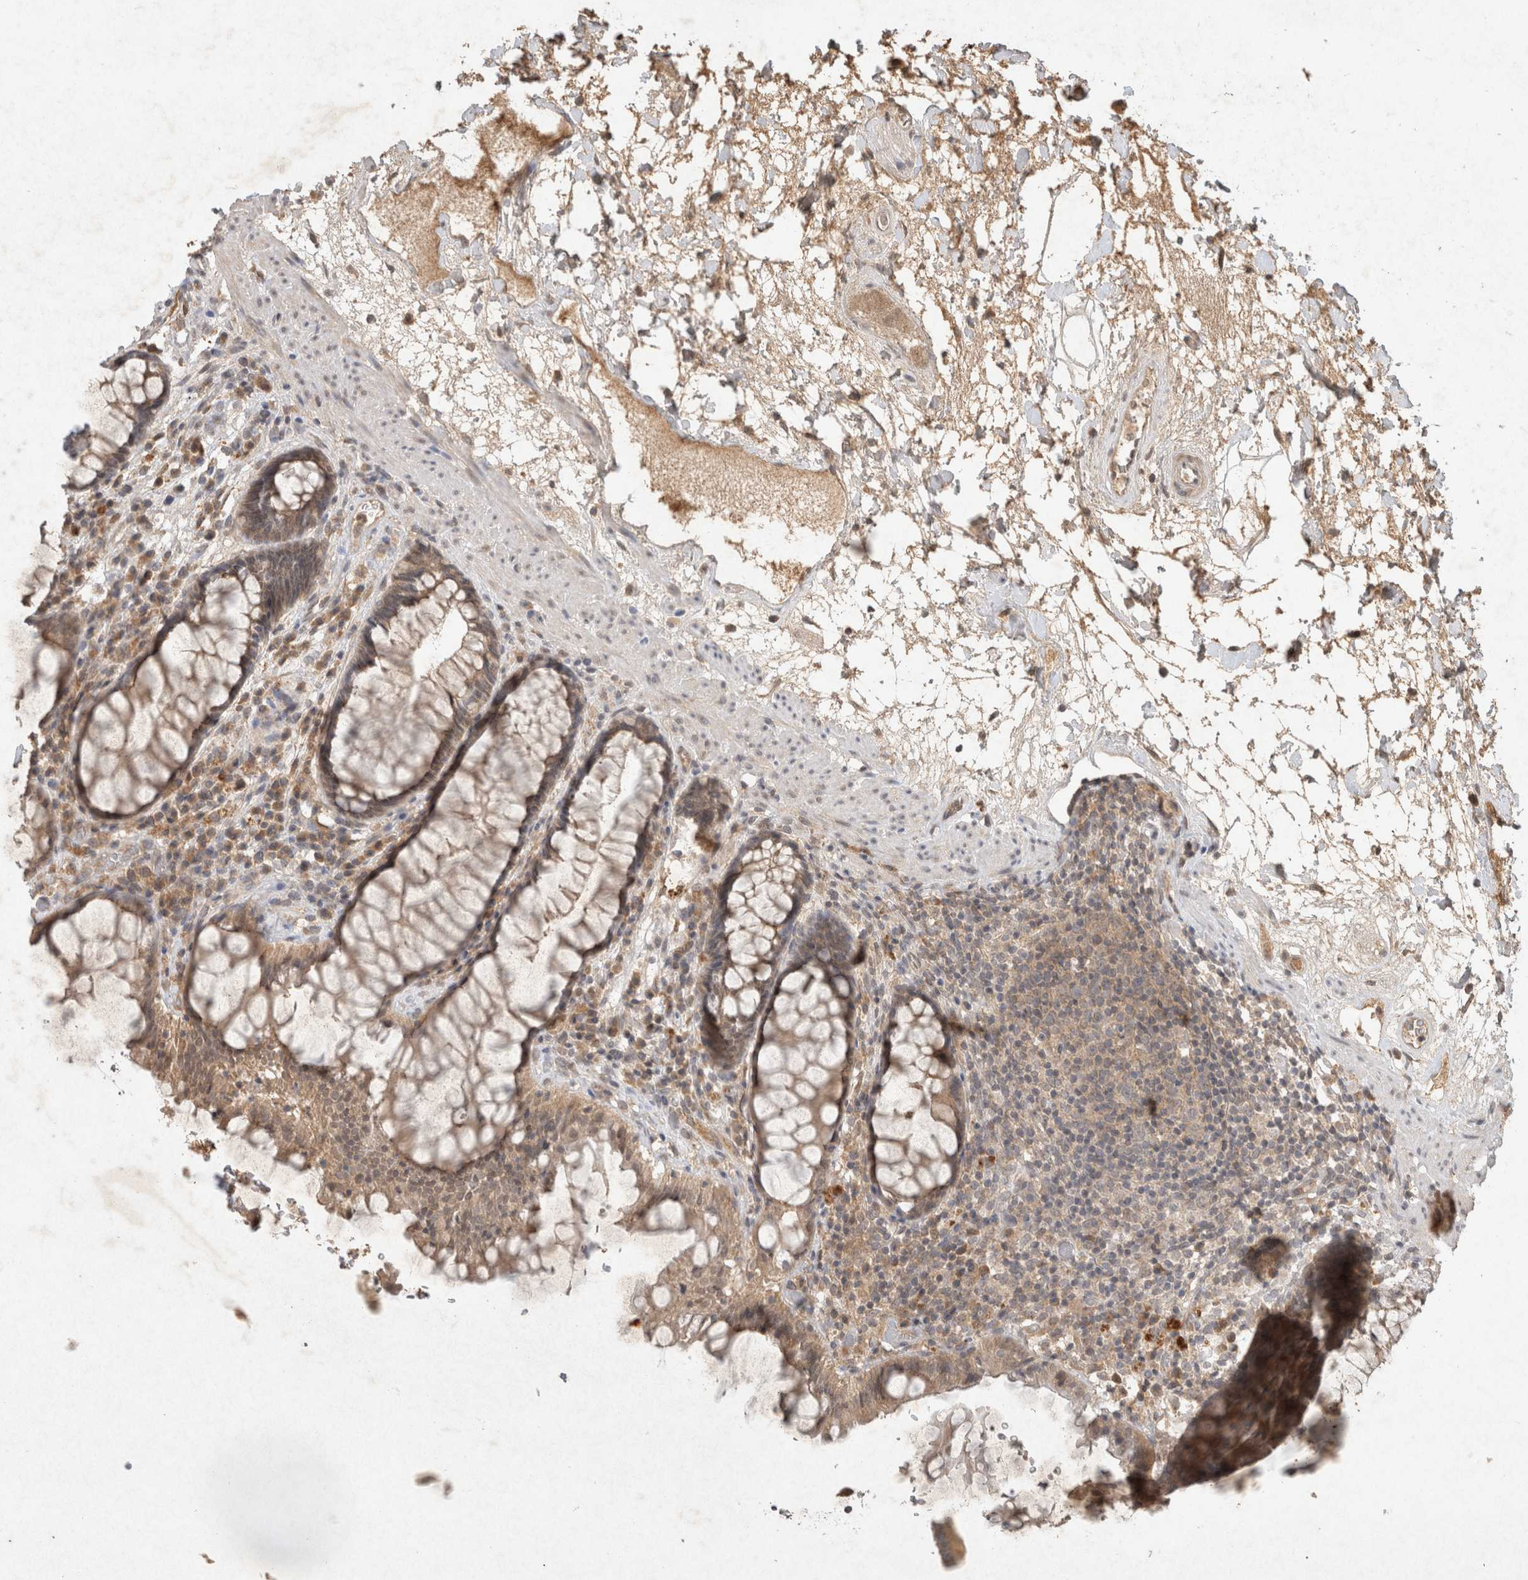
{"staining": {"intensity": "moderate", "quantity": ">75%", "location": "cytoplasmic/membranous"}, "tissue": "rectum", "cell_type": "Glandular cells", "image_type": "normal", "snomed": [{"axis": "morphology", "description": "Normal tissue, NOS"}, {"axis": "topography", "description": "Rectum"}], "caption": "Immunohistochemical staining of normal human rectum demonstrates moderate cytoplasmic/membranous protein staining in approximately >75% of glandular cells. The protein is stained brown, and the nuclei are stained in blue (DAB IHC with brightfield microscopy, high magnification).", "gene": "LOXL2", "patient": {"sex": "male", "age": 64}}